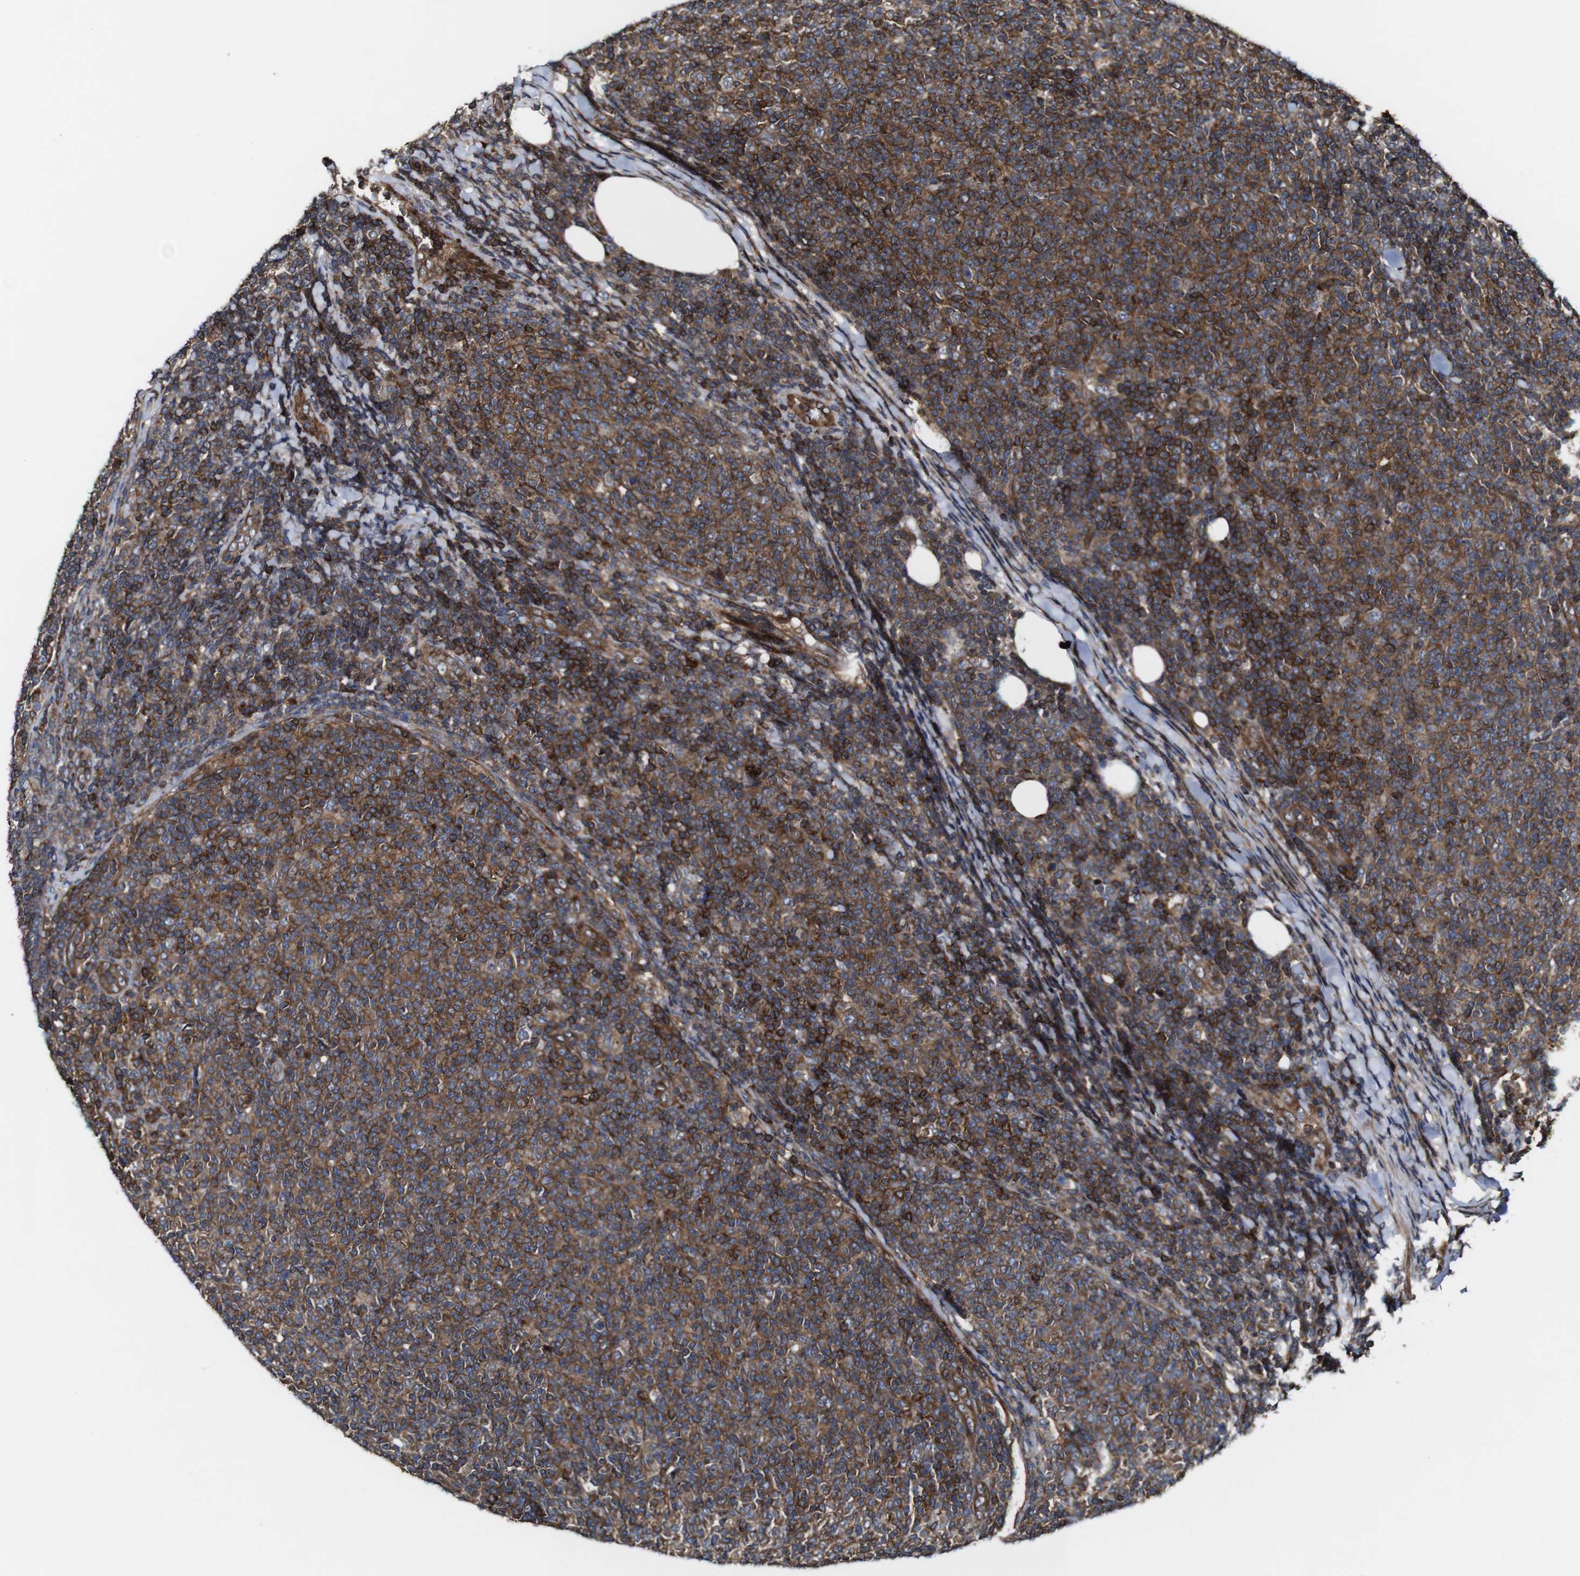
{"staining": {"intensity": "strong", "quantity": "<25%", "location": "cytoplasmic/membranous"}, "tissue": "lymphoma", "cell_type": "Tumor cells", "image_type": "cancer", "snomed": [{"axis": "morphology", "description": "Malignant lymphoma, non-Hodgkin's type, Low grade"}, {"axis": "topography", "description": "Lymph node"}], "caption": "Immunohistochemical staining of human malignant lymphoma, non-Hodgkin's type (low-grade) demonstrates medium levels of strong cytoplasmic/membranous protein staining in approximately <25% of tumor cells.", "gene": "TNIK", "patient": {"sex": "male", "age": 66}}